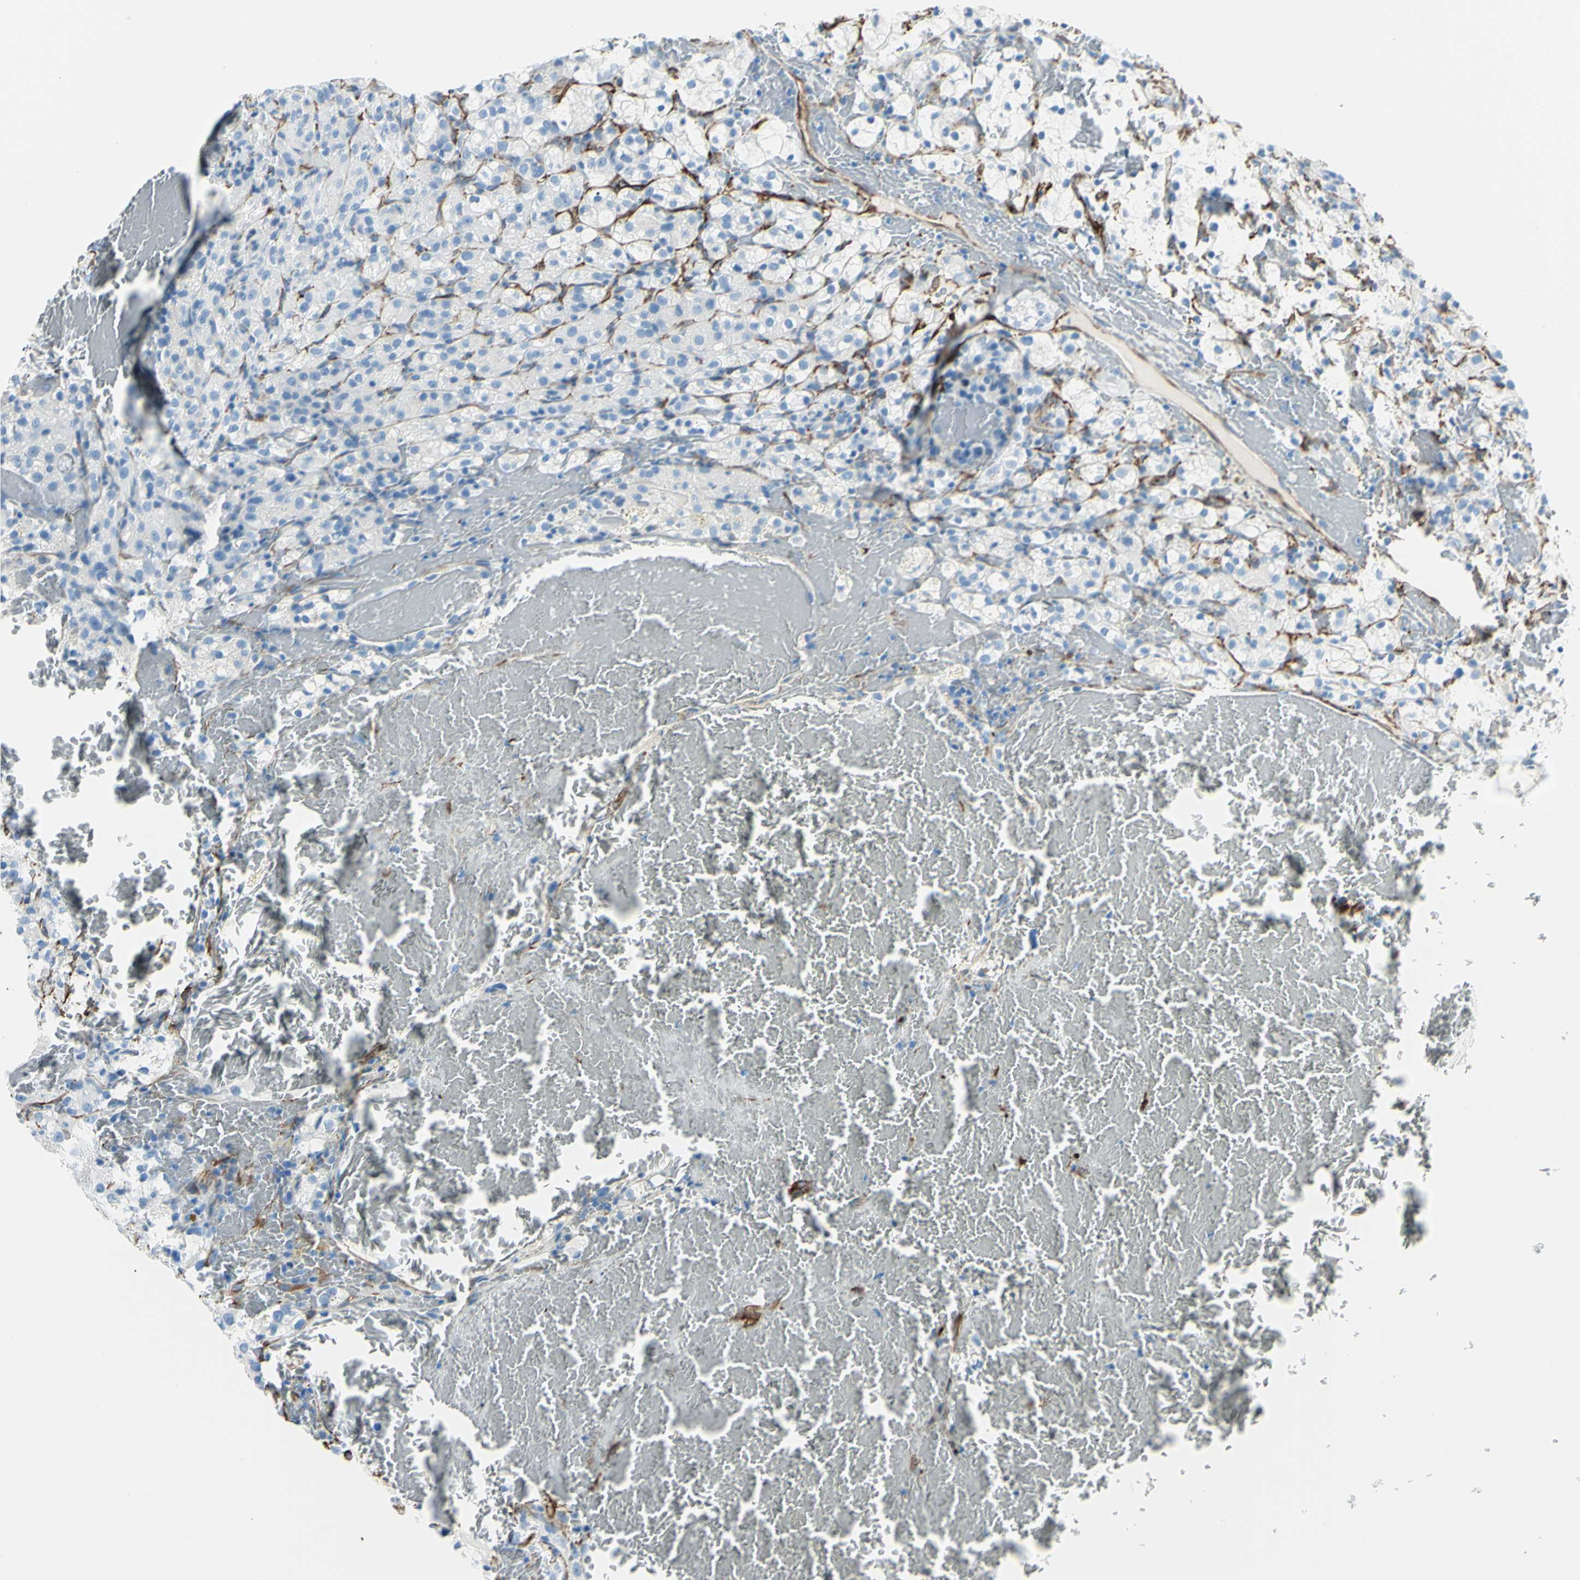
{"staining": {"intensity": "negative", "quantity": "none", "location": "none"}, "tissue": "renal cancer", "cell_type": "Tumor cells", "image_type": "cancer", "snomed": [{"axis": "morphology", "description": "Adenocarcinoma, NOS"}, {"axis": "topography", "description": "Kidney"}], "caption": "Immunohistochemistry micrograph of neoplastic tissue: human renal cancer stained with DAB demonstrates no significant protein positivity in tumor cells. (DAB (3,3'-diaminobenzidine) IHC, high magnification).", "gene": "PTH2R", "patient": {"sex": "male", "age": 61}}